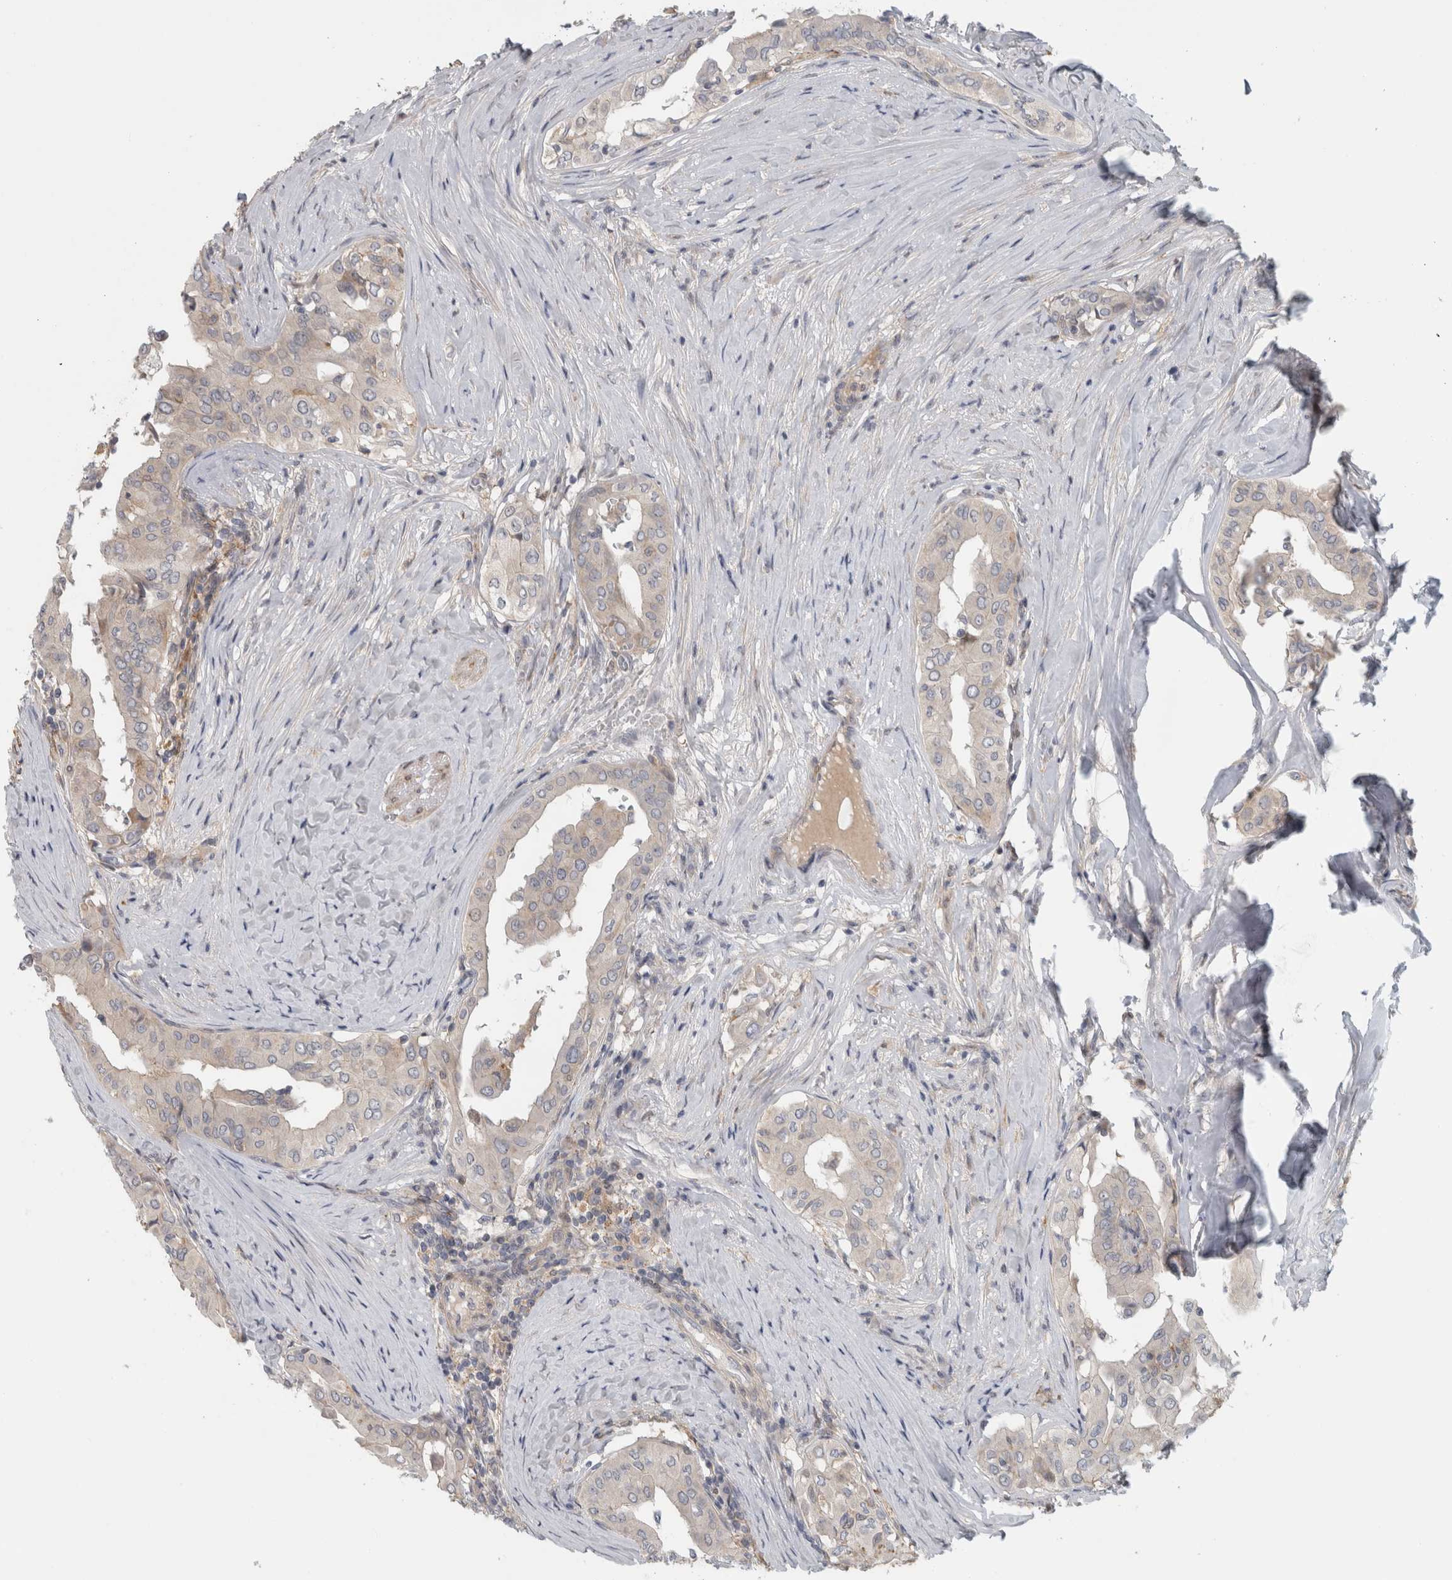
{"staining": {"intensity": "weak", "quantity": "<25%", "location": "cytoplasmic/membranous"}, "tissue": "thyroid cancer", "cell_type": "Tumor cells", "image_type": "cancer", "snomed": [{"axis": "morphology", "description": "Papillary adenocarcinoma, NOS"}, {"axis": "topography", "description": "Thyroid gland"}], "caption": "Tumor cells are negative for brown protein staining in thyroid cancer (papillary adenocarcinoma).", "gene": "ZNF804B", "patient": {"sex": "male", "age": 33}}